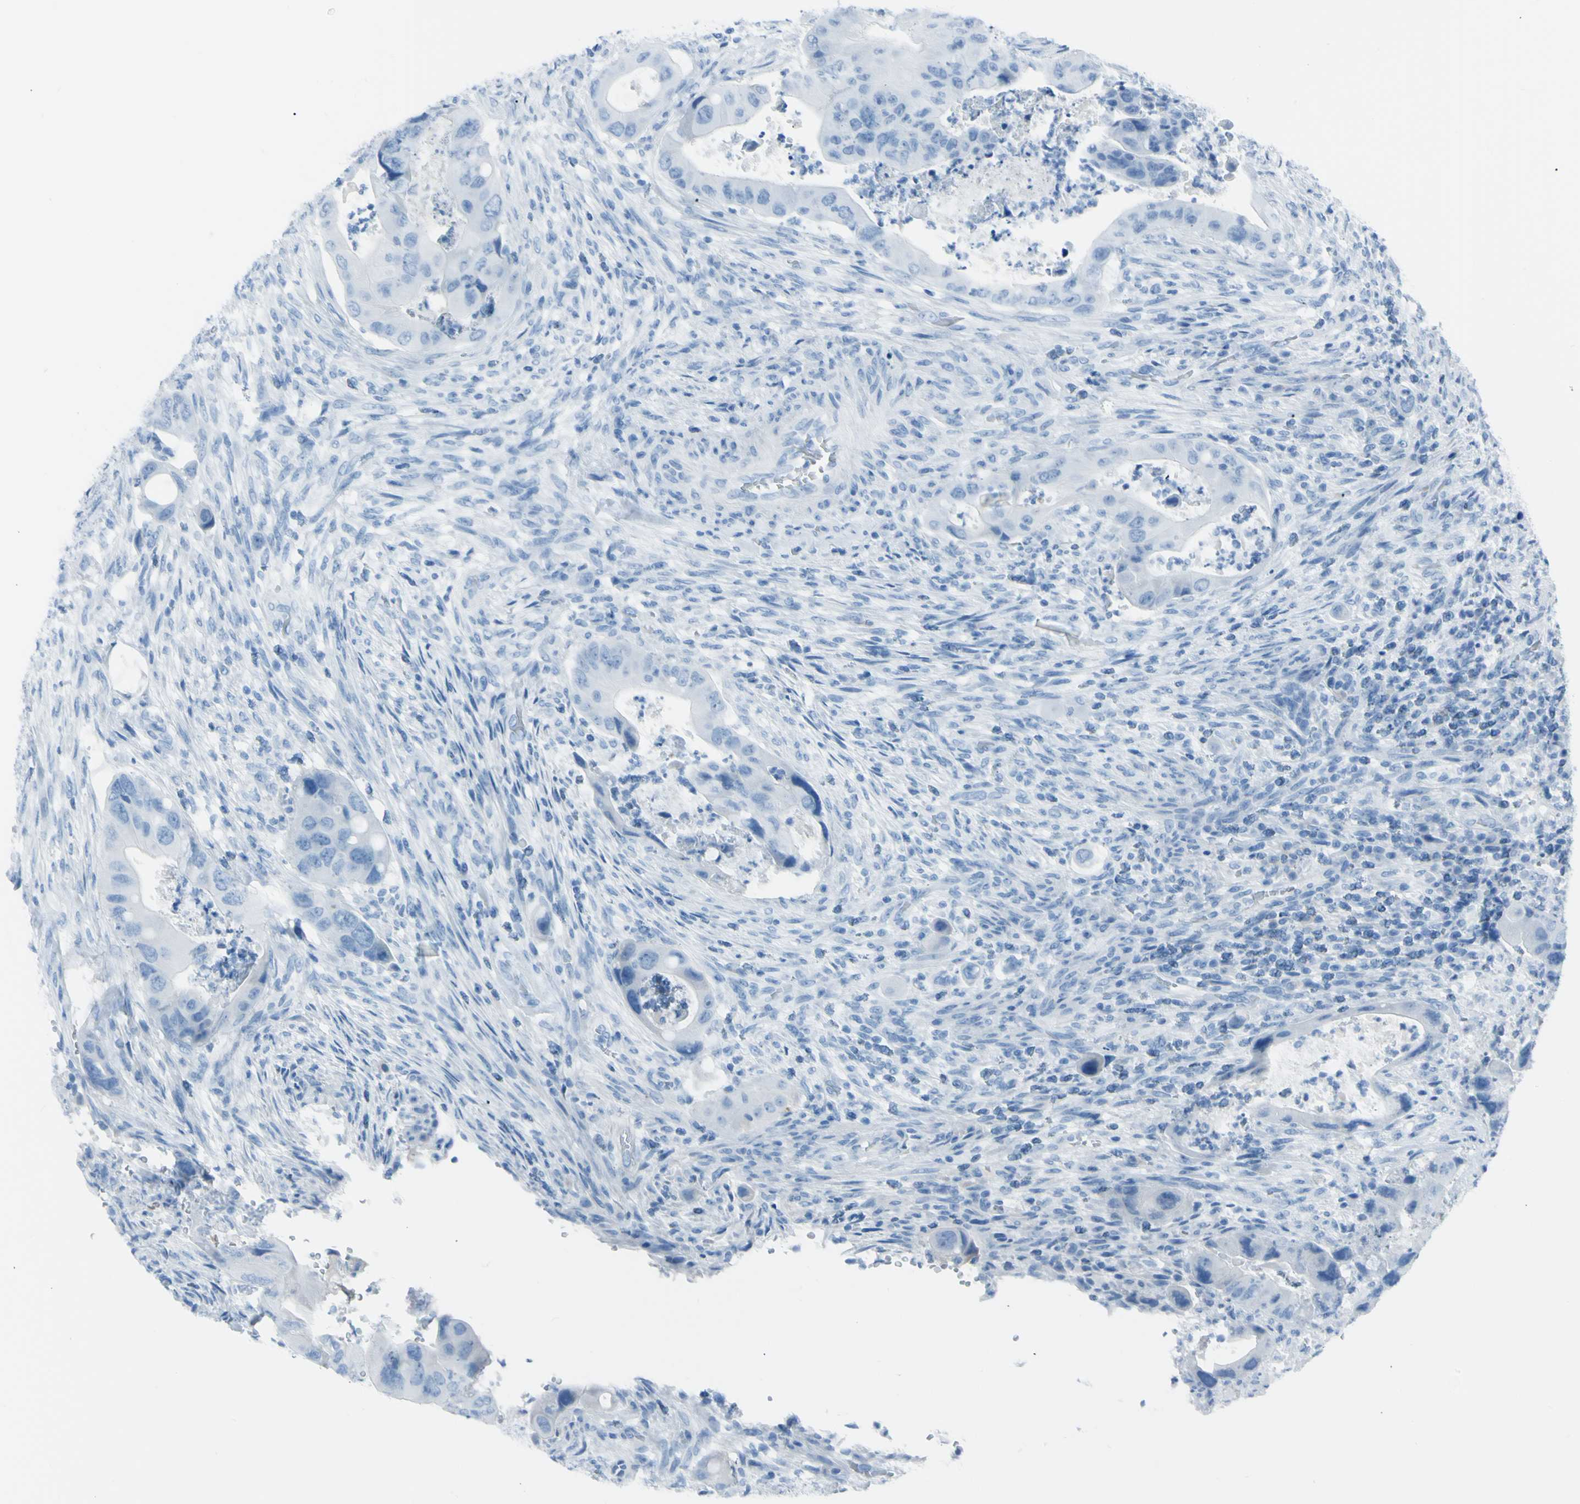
{"staining": {"intensity": "negative", "quantity": "none", "location": "none"}, "tissue": "colorectal cancer", "cell_type": "Tumor cells", "image_type": "cancer", "snomed": [{"axis": "morphology", "description": "Adenocarcinoma, NOS"}, {"axis": "topography", "description": "Rectum"}], "caption": "IHC micrograph of adenocarcinoma (colorectal) stained for a protein (brown), which exhibits no positivity in tumor cells.", "gene": "TFPI2", "patient": {"sex": "female", "age": 57}}